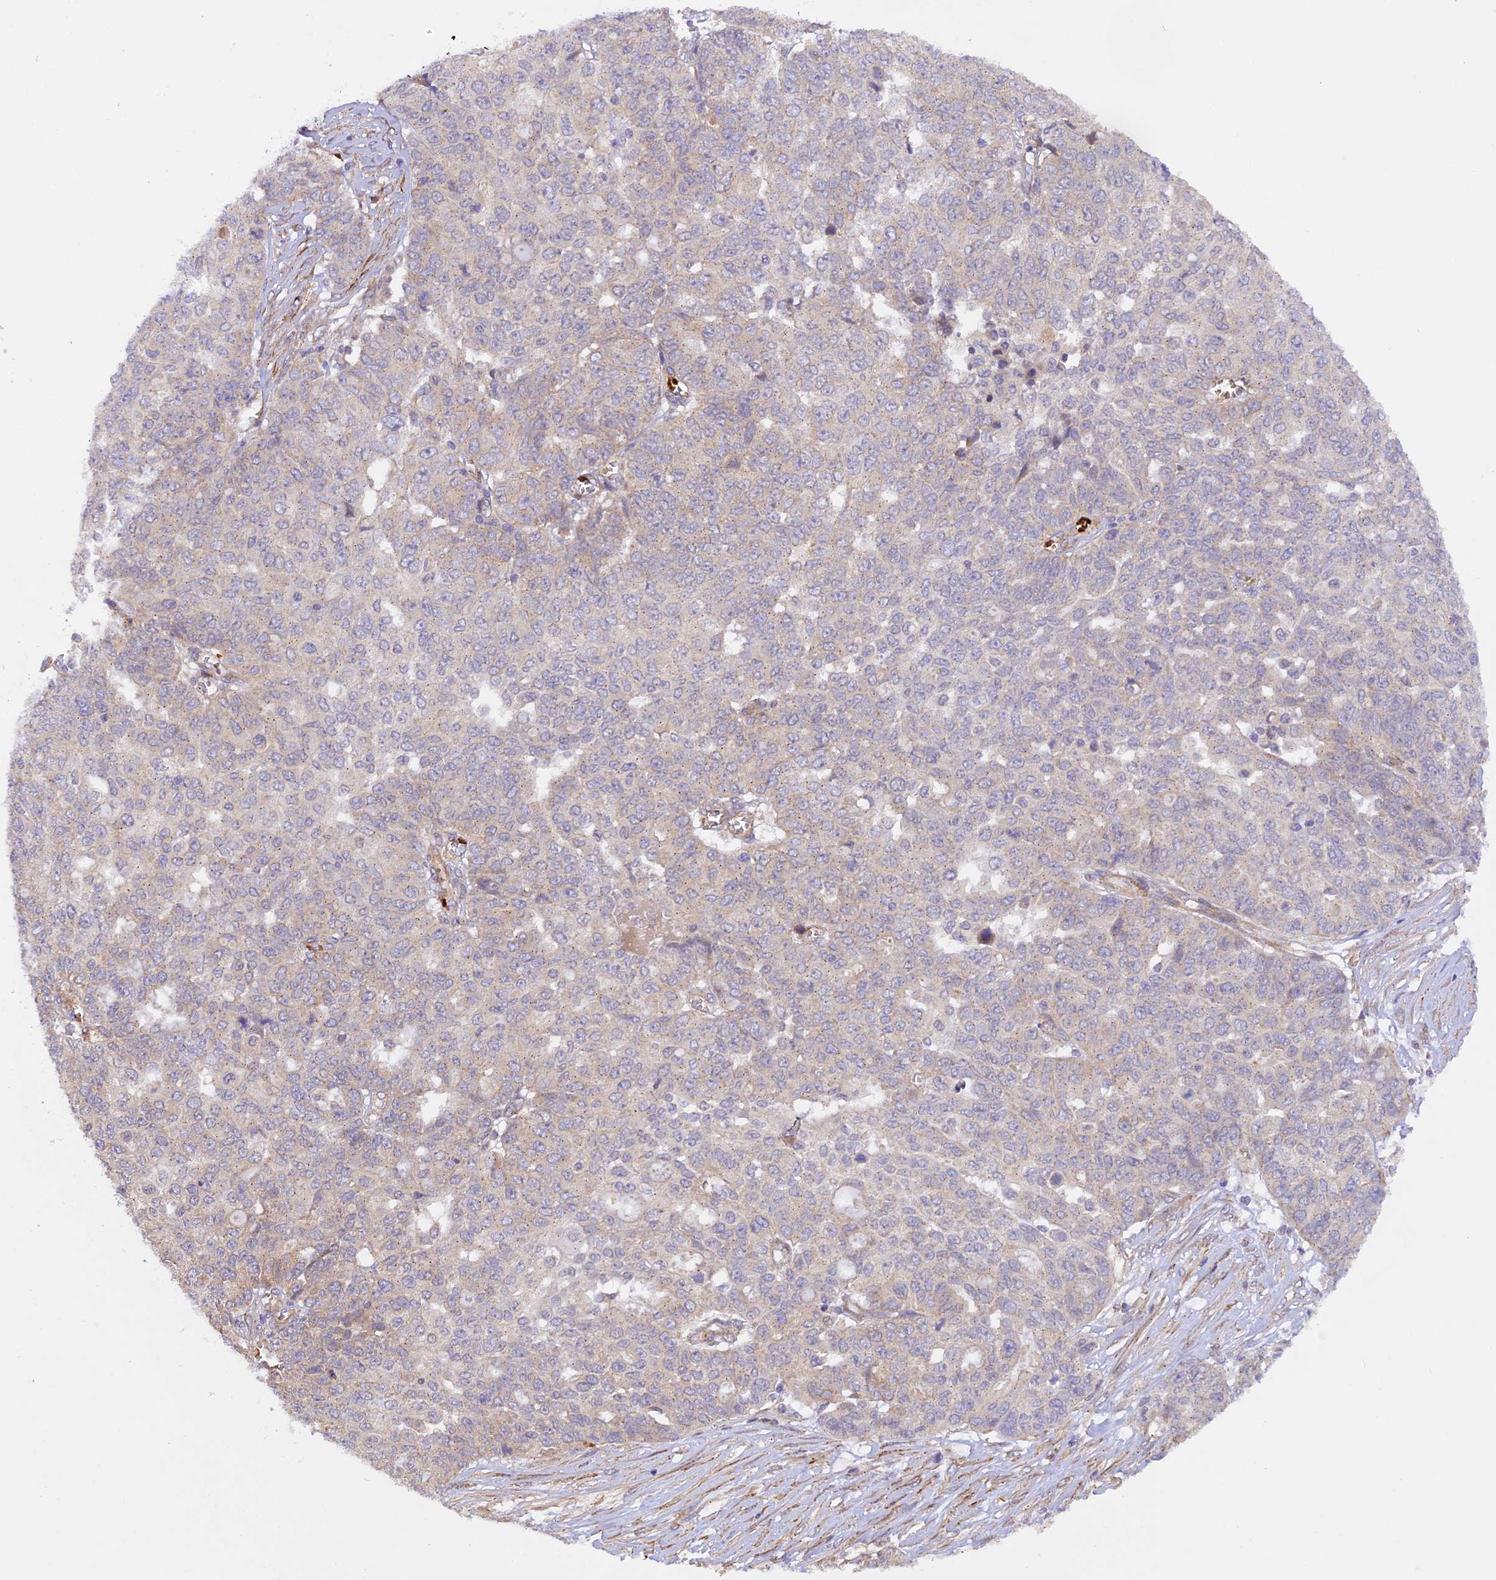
{"staining": {"intensity": "negative", "quantity": "none", "location": "none"}, "tissue": "ovarian cancer", "cell_type": "Tumor cells", "image_type": "cancer", "snomed": [{"axis": "morphology", "description": "Cystadenocarcinoma, serous, NOS"}, {"axis": "topography", "description": "Soft tissue"}, {"axis": "topography", "description": "Ovary"}], "caption": "Immunohistochemical staining of human ovarian cancer (serous cystadenocarcinoma) shows no significant positivity in tumor cells. (DAB (3,3'-diaminobenzidine) immunohistochemistry (IHC) with hematoxylin counter stain).", "gene": "WDFY4", "patient": {"sex": "female", "age": 57}}